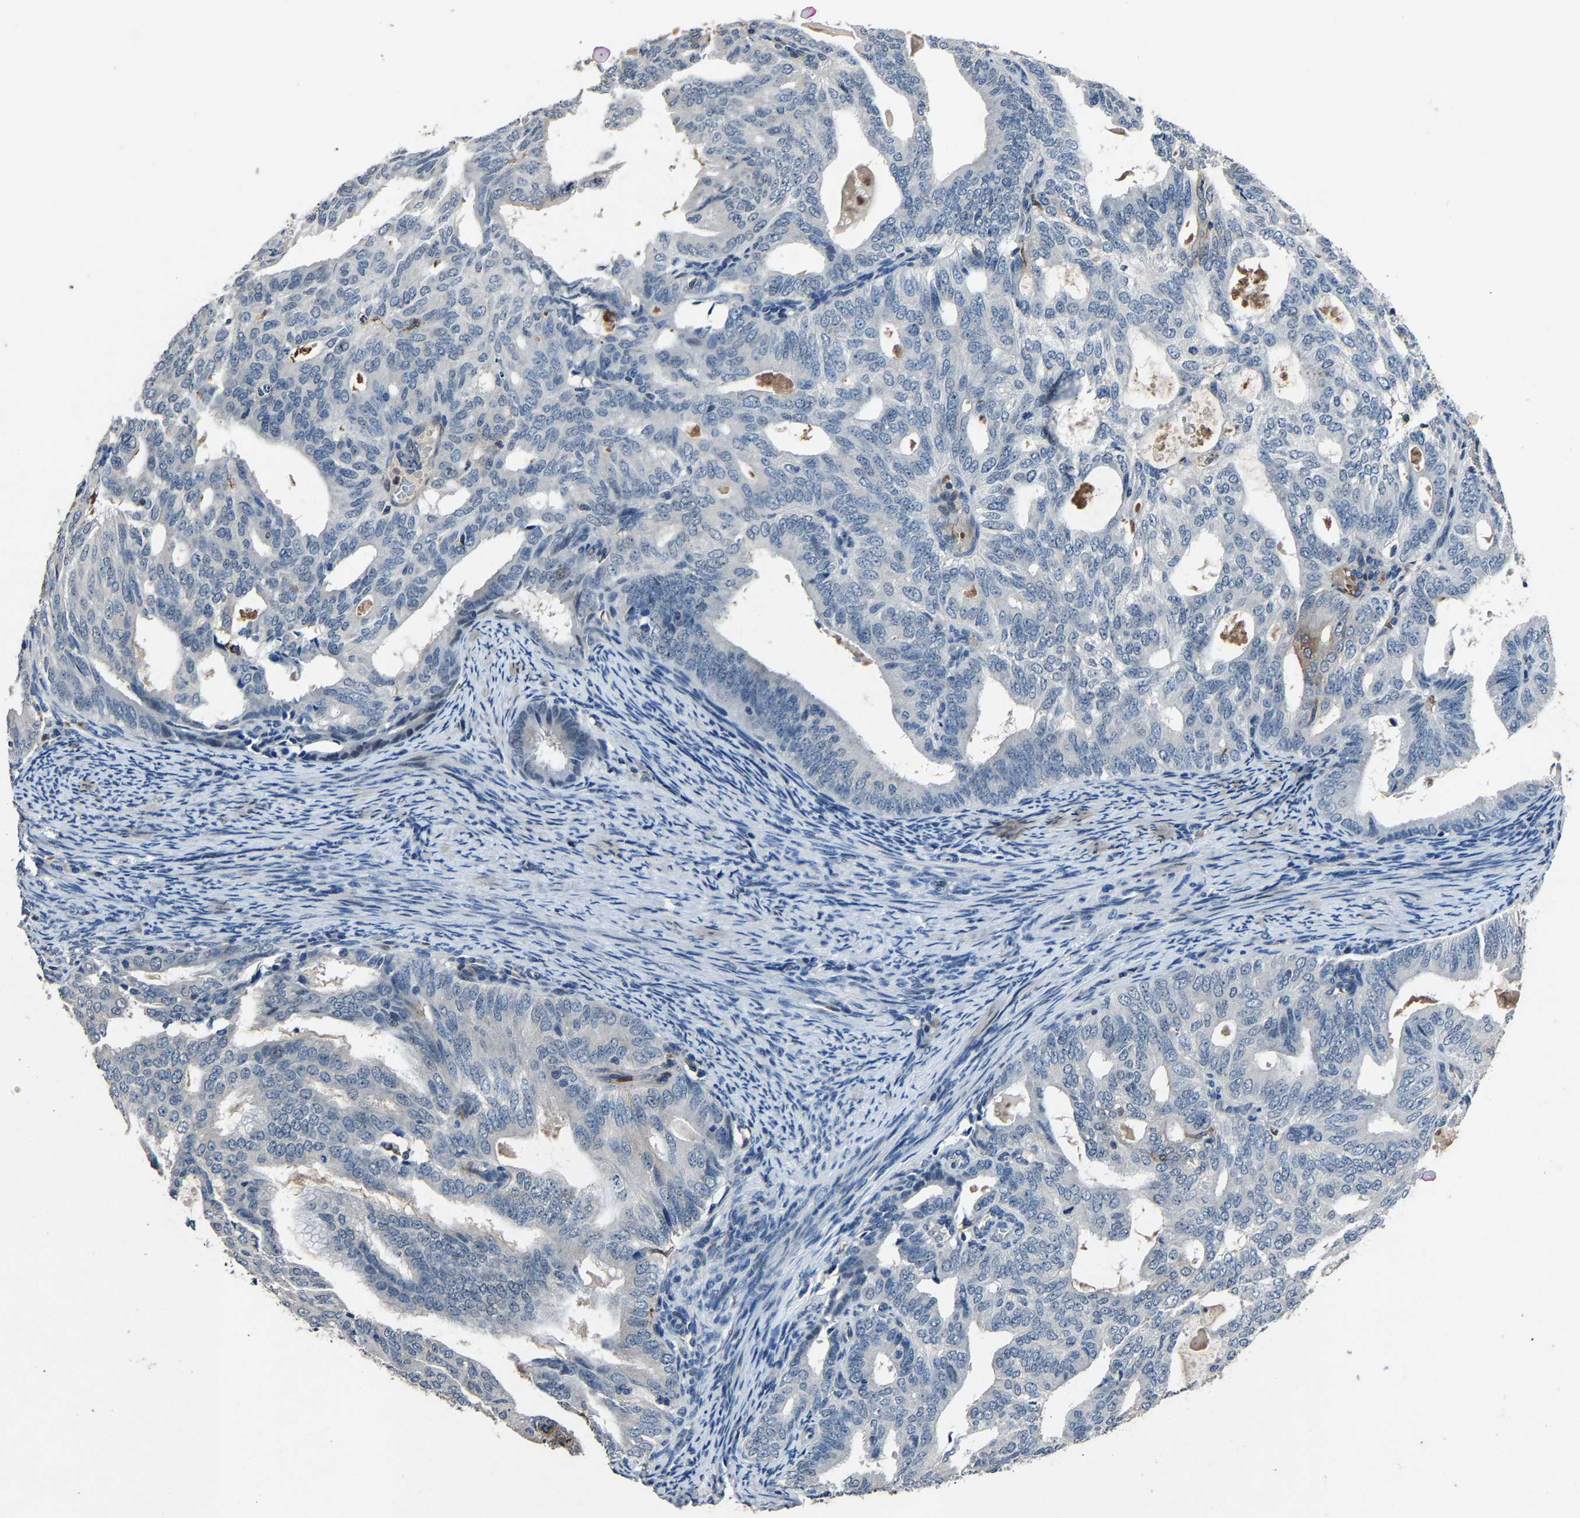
{"staining": {"intensity": "negative", "quantity": "none", "location": "none"}, "tissue": "endometrial cancer", "cell_type": "Tumor cells", "image_type": "cancer", "snomed": [{"axis": "morphology", "description": "Adenocarcinoma, NOS"}, {"axis": "topography", "description": "Endometrium"}], "caption": "Endometrial adenocarcinoma was stained to show a protein in brown. There is no significant expression in tumor cells.", "gene": "PCNX2", "patient": {"sex": "female", "age": 58}}